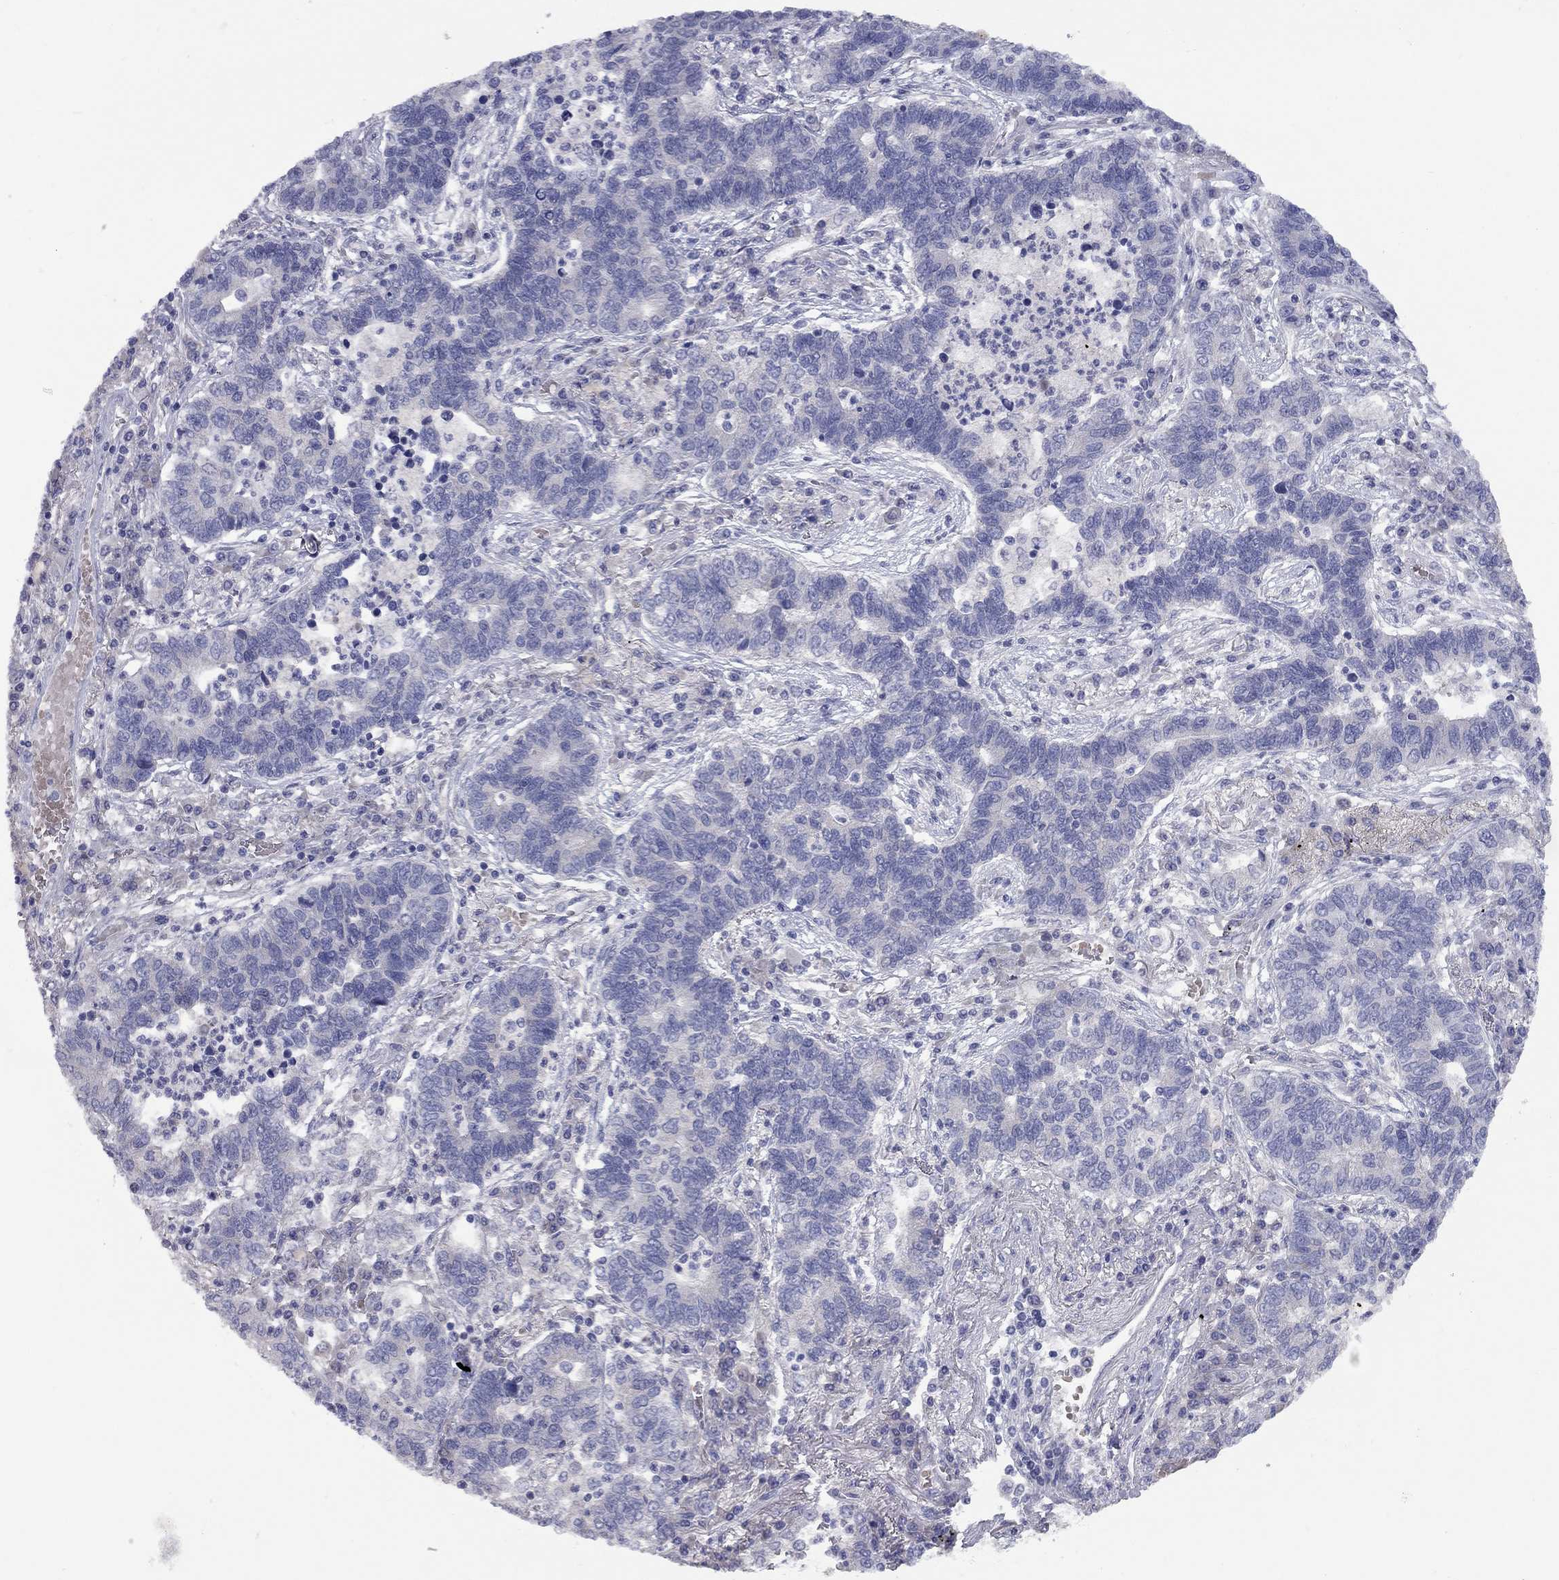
{"staining": {"intensity": "negative", "quantity": "none", "location": "none"}, "tissue": "lung cancer", "cell_type": "Tumor cells", "image_type": "cancer", "snomed": [{"axis": "morphology", "description": "Adenocarcinoma, NOS"}, {"axis": "topography", "description": "Lung"}], "caption": "A high-resolution photomicrograph shows immunohistochemistry staining of lung cancer (adenocarcinoma), which exhibits no significant expression in tumor cells.", "gene": "UNC119B", "patient": {"sex": "female", "age": 57}}